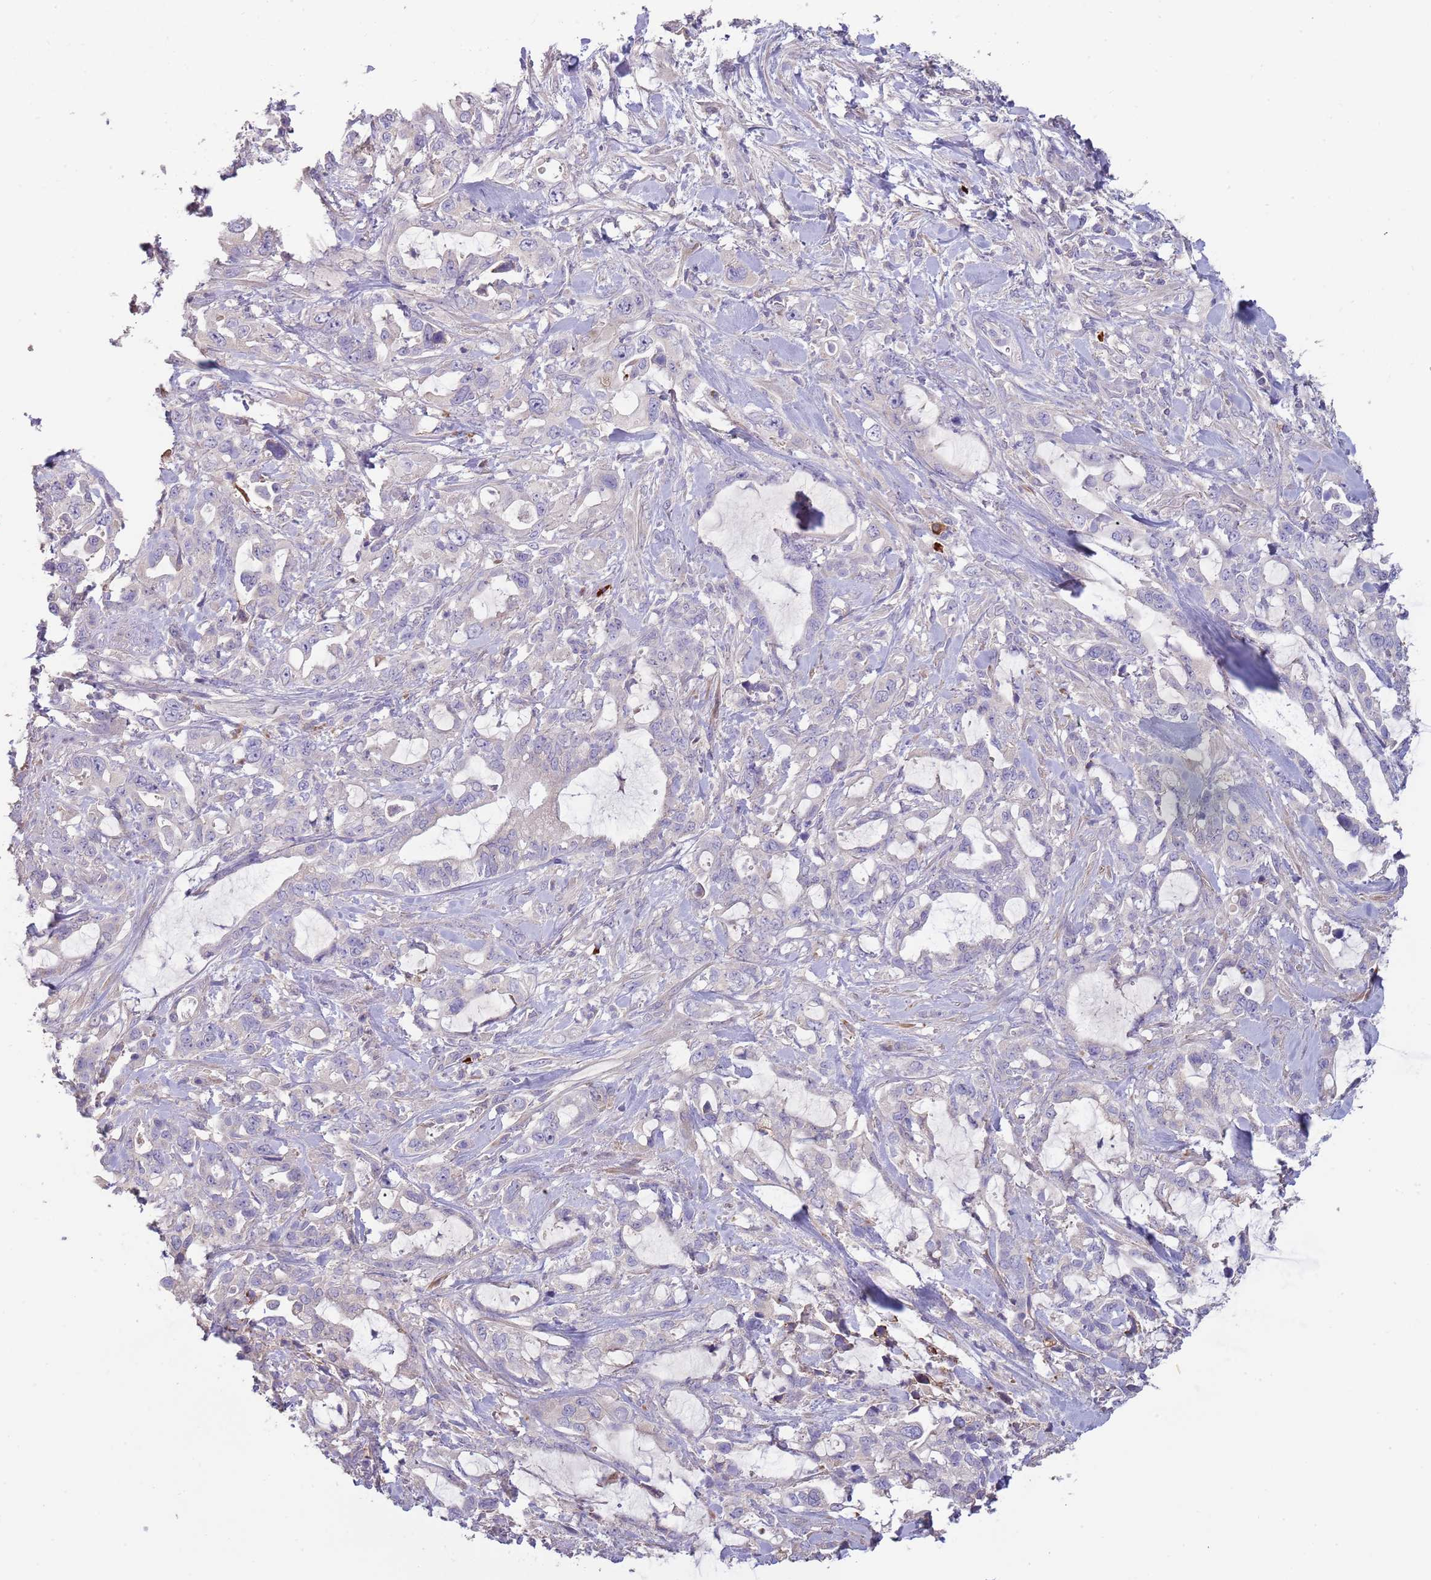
{"staining": {"intensity": "negative", "quantity": "none", "location": "none"}, "tissue": "pancreatic cancer", "cell_type": "Tumor cells", "image_type": "cancer", "snomed": [{"axis": "morphology", "description": "Adenocarcinoma, NOS"}, {"axis": "topography", "description": "Pancreas"}], "caption": "Immunohistochemistry histopathology image of neoplastic tissue: pancreatic adenocarcinoma stained with DAB (3,3'-diaminobenzidine) reveals no significant protein staining in tumor cells.", "gene": "SUSD1", "patient": {"sex": "female", "age": 61}}